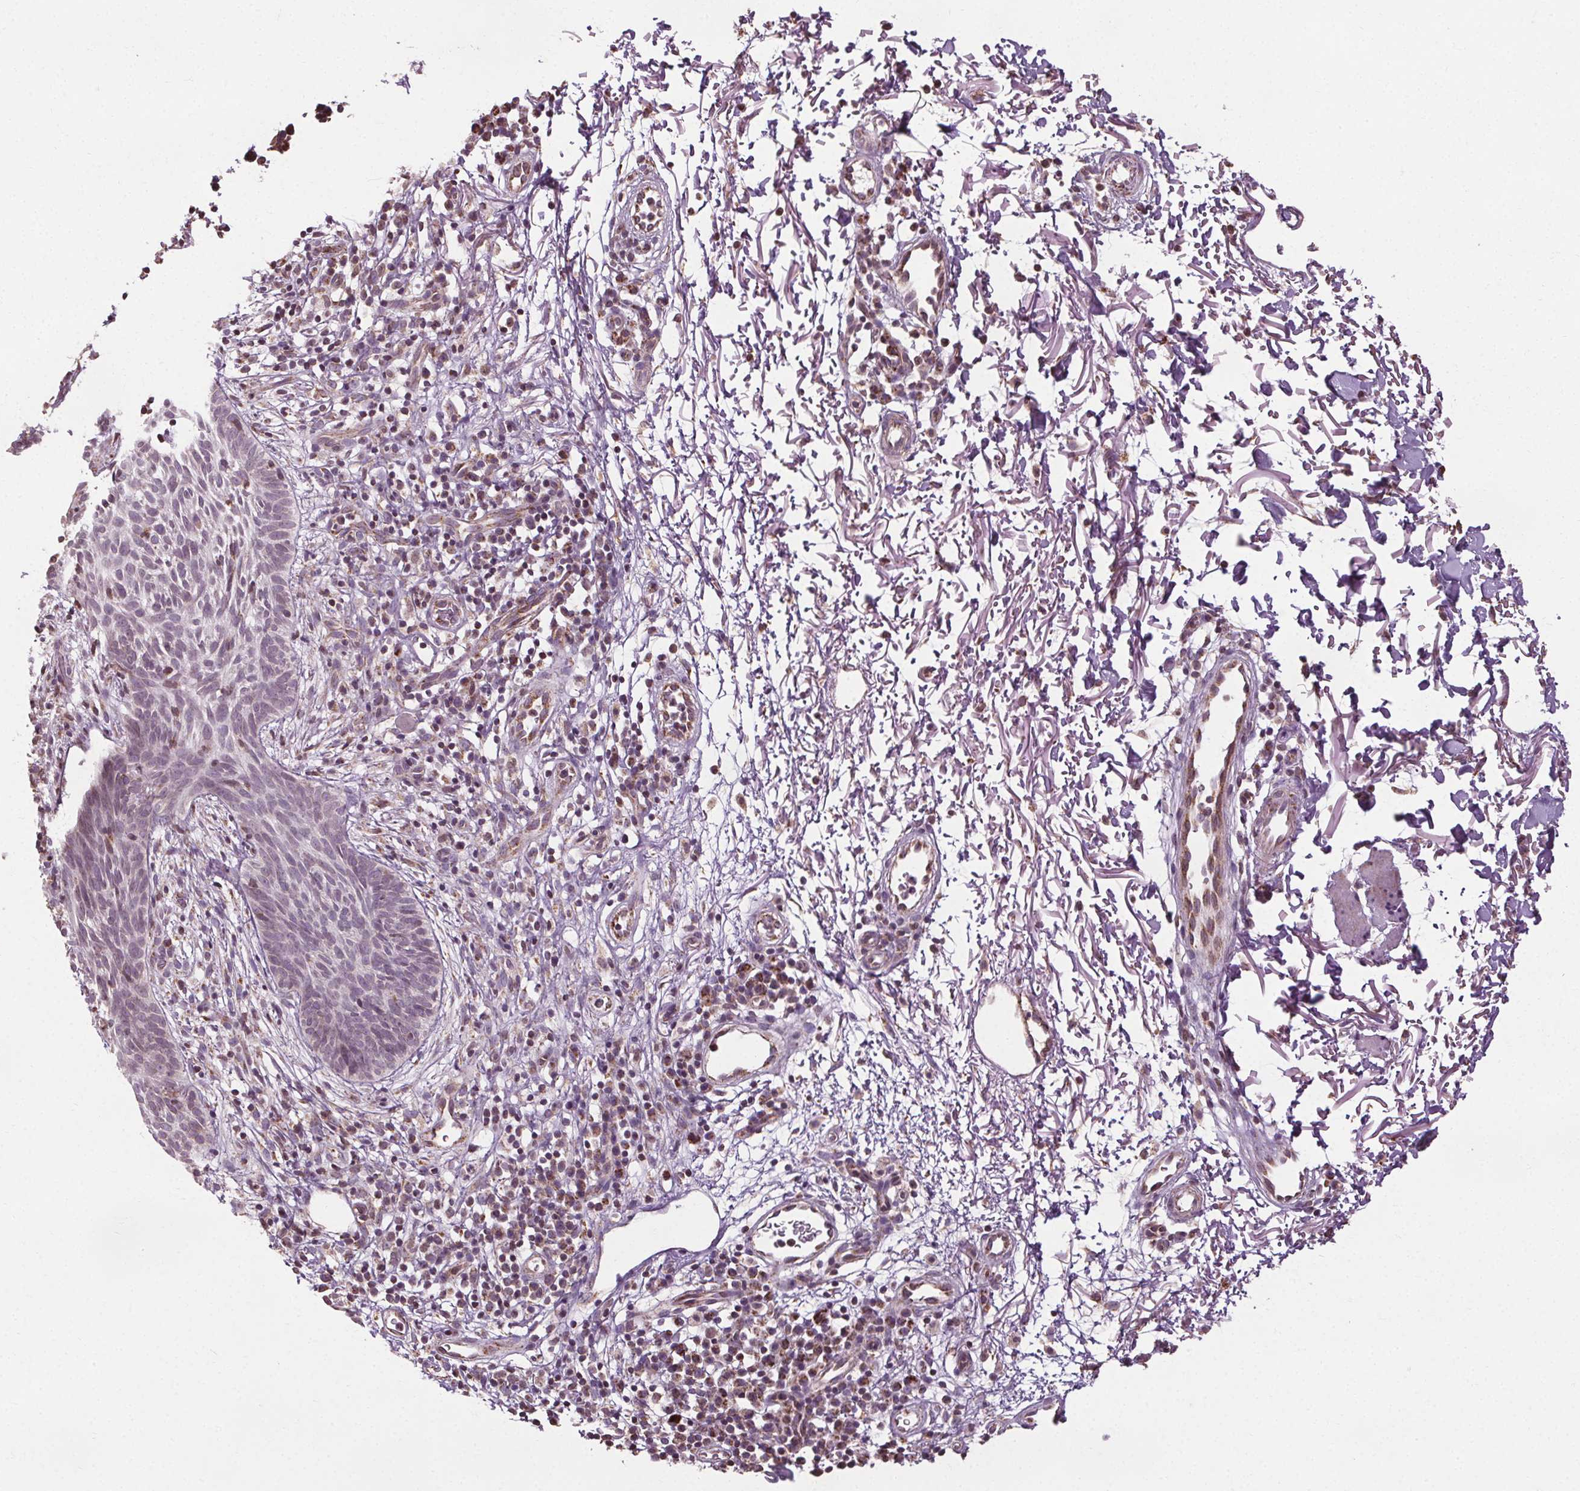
{"staining": {"intensity": "weak", "quantity": "<25%", "location": "nuclear"}, "tissue": "skin cancer", "cell_type": "Tumor cells", "image_type": "cancer", "snomed": [{"axis": "morphology", "description": "Normal tissue, NOS"}, {"axis": "morphology", "description": "Basal cell carcinoma"}, {"axis": "topography", "description": "Skin"}], "caption": "Skin cancer (basal cell carcinoma) was stained to show a protein in brown. There is no significant expression in tumor cells.", "gene": "LFNG", "patient": {"sex": "male", "age": 68}}